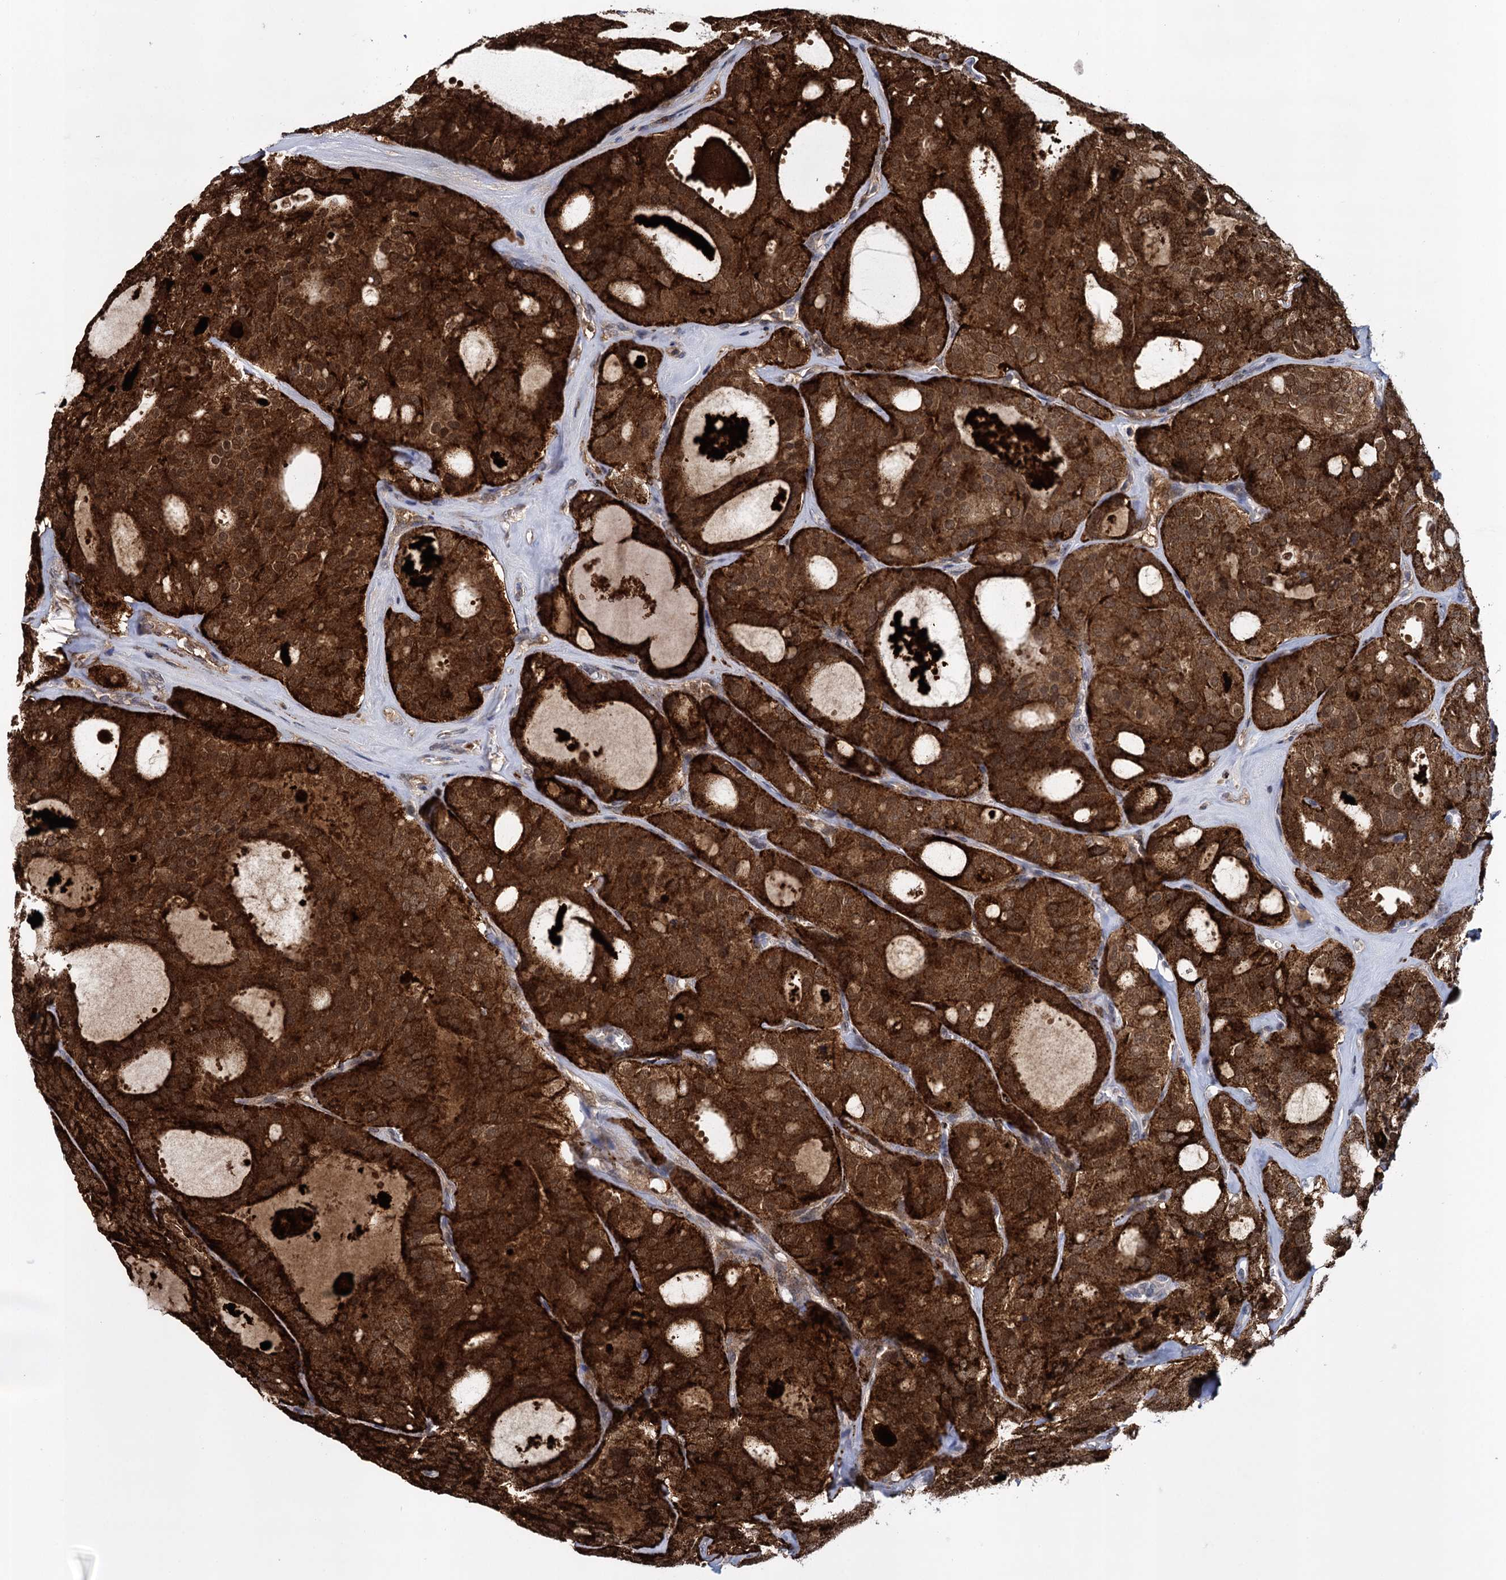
{"staining": {"intensity": "strong", "quantity": ">75%", "location": "cytoplasmic/membranous"}, "tissue": "thyroid cancer", "cell_type": "Tumor cells", "image_type": "cancer", "snomed": [{"axis": "morphology", "description": "Follicular adenoma carcinoma, NOS"}, {"axis": "topography", "description": "Thyroid gland"}], "caption": "Protein staining of thyroid cancer tissue exhibits strong cytoplasmic/membranous expression in approximately >75% of tumor cells.", "gene": "GLO1", "patient": {"sex": "male", "age": 75}}